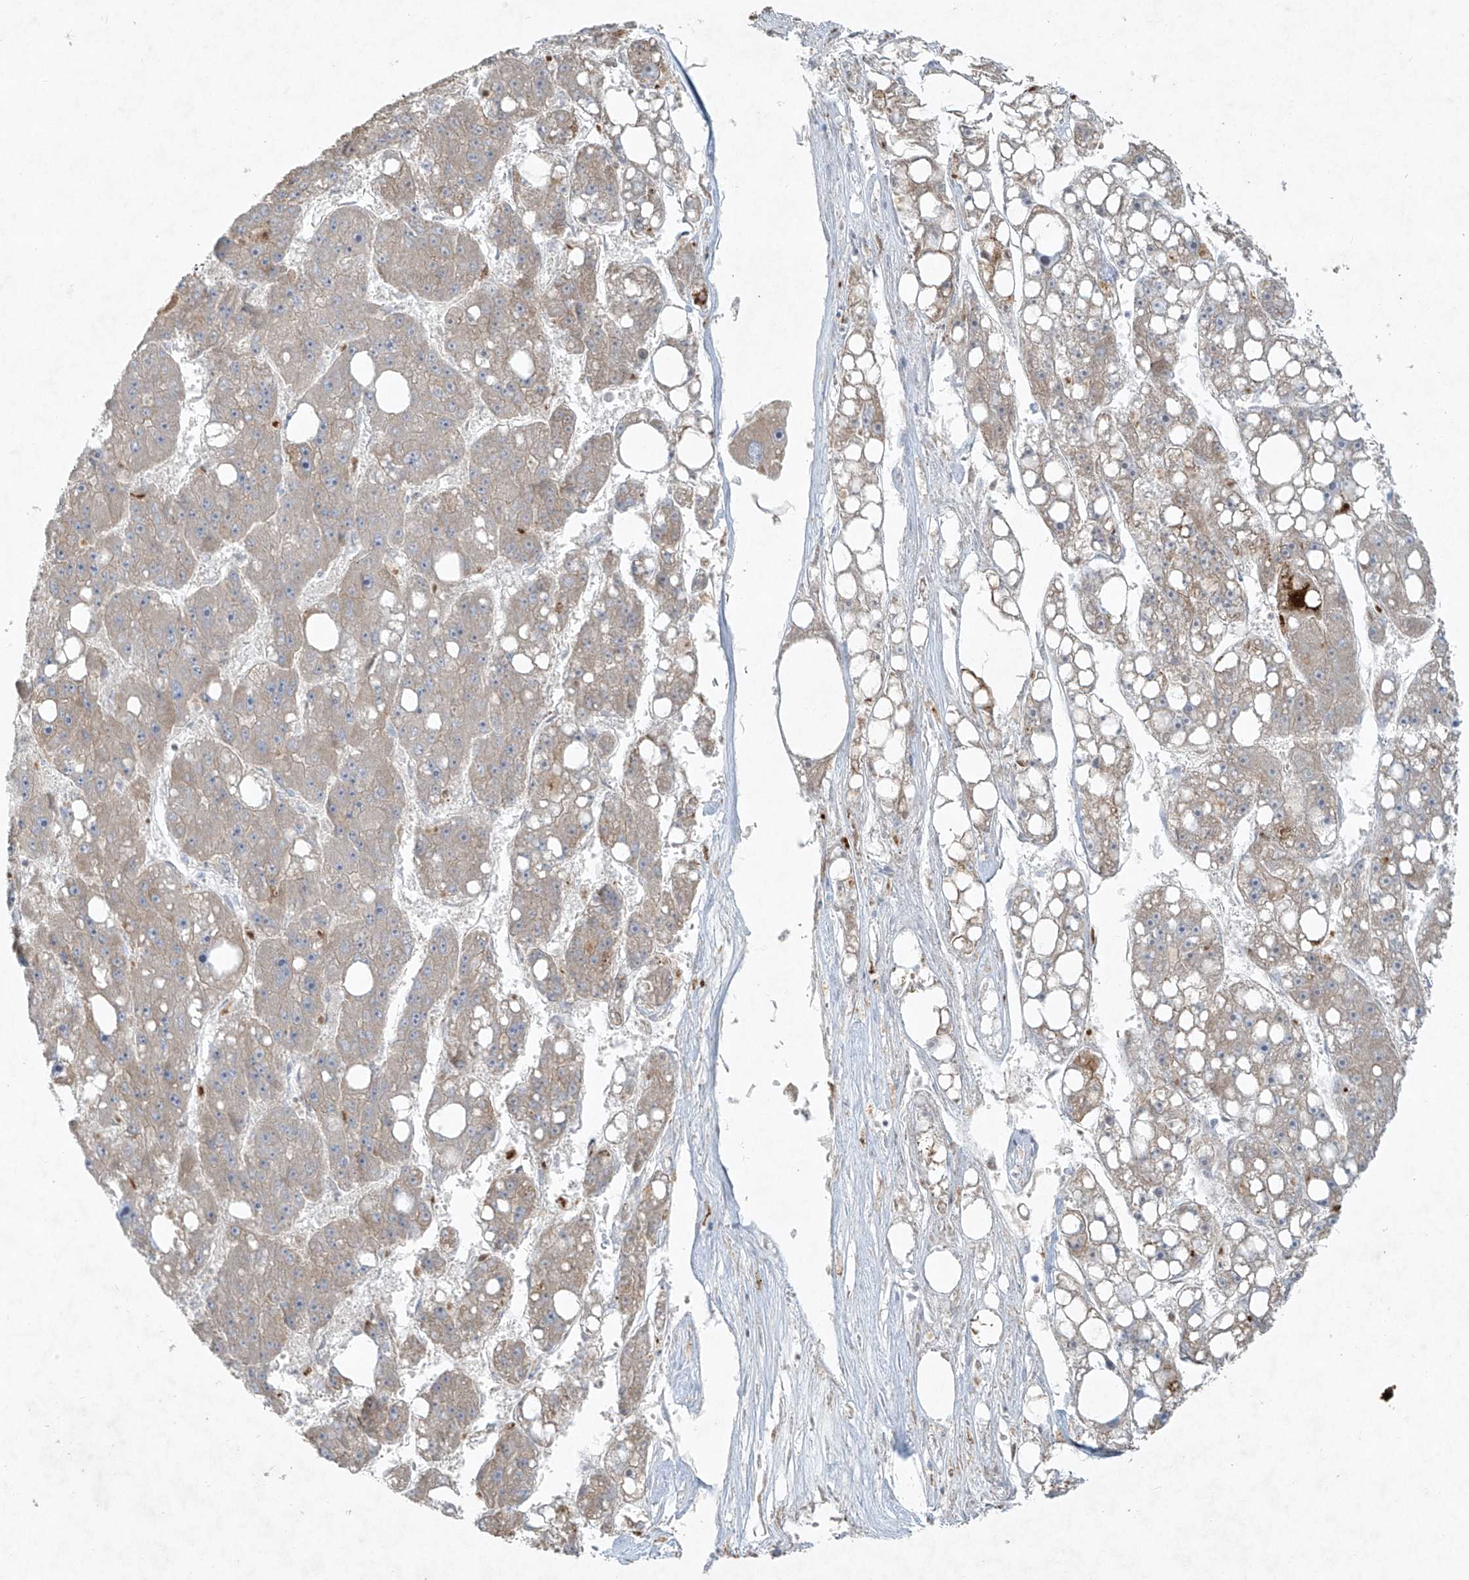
{"staining": {"intensity": "weak", "quantity": ">75%", "location": "cytoplasmic/membranous"}, "tissue": "liver cancer", "cell_type": "Tumor cells", "image_type": "cancer", "snomed": [{"axis": "morphology", "description": "Carcinoma, Hepatocellular, NOS"}, {"axis": "topography", "description": "Liver"}], "caption": "Liver cancer stained with immunohistochemistry reveals weak cytoplasmic/membranous staining in approximately >75% of tumor cells. The staining was performed using DAB (3,3'-diaminobenzidine) to visualize the protein expression in brown, while the nuclei were stained in blue with hematoxylin (Magnification: 20x).", "gene": "TUBE1", "patient": {"sex": "female", "age": 61}}